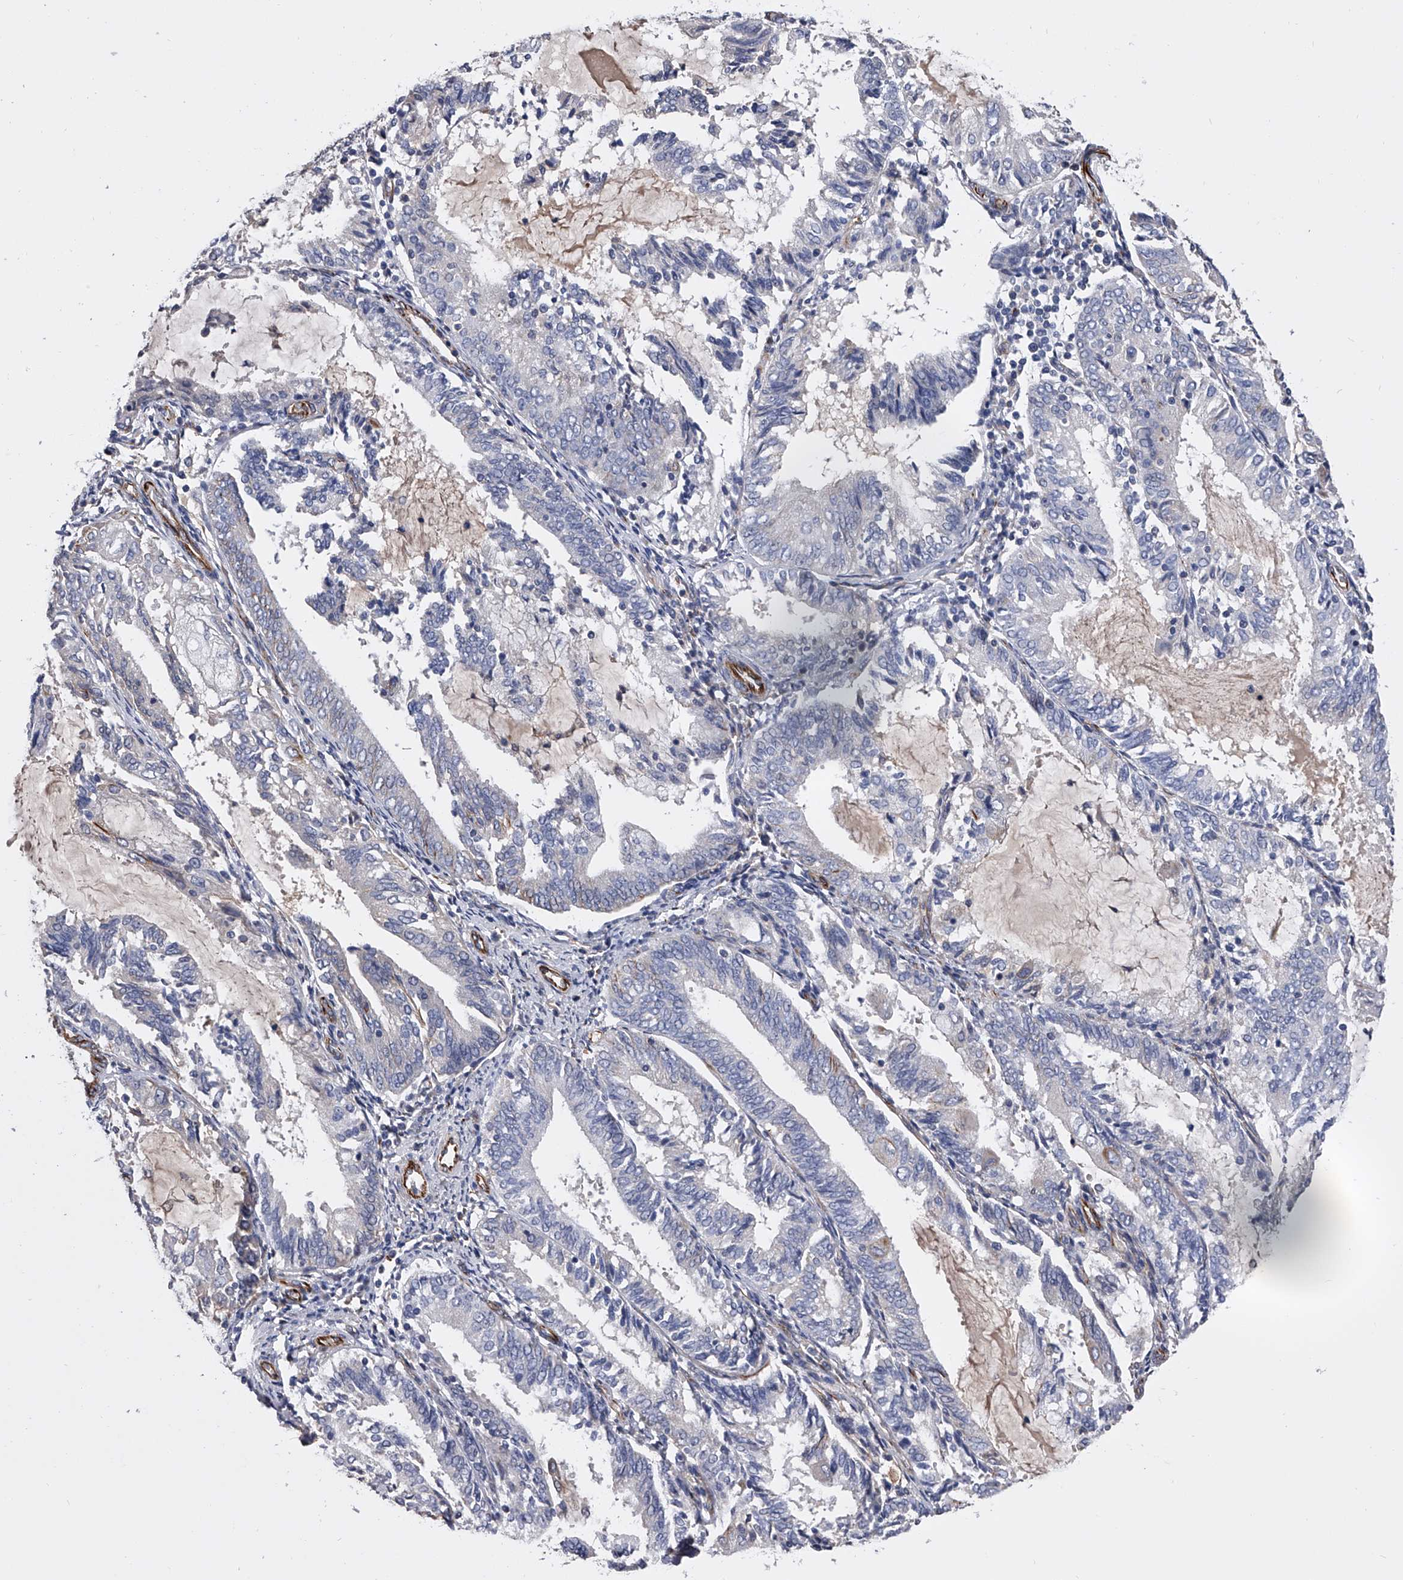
{"staining": {"intensity": "negative", "quantity": "none", "location": "none"}, "tissue": "endometrial cancer", "cell_type": "Tumor cells", "image_type": "cancer", "snomed": [{"axis": "morphology", "description": "Adenocarcinoma, NOS"}, {"axis": "topography", "description": "Endometrium"}], "caption": "Tumor cells are negative for protein expression in human endometrial cancer. The staining was performed using DAB (3,3'-diaminobenzidine) to visualize the protein expression in brown, while the nuclei were stained in blue with hematoxylin (Magnification: 20x).", "gene": "EFCAB7", "patient": {"sex": "female", "age": 81}}